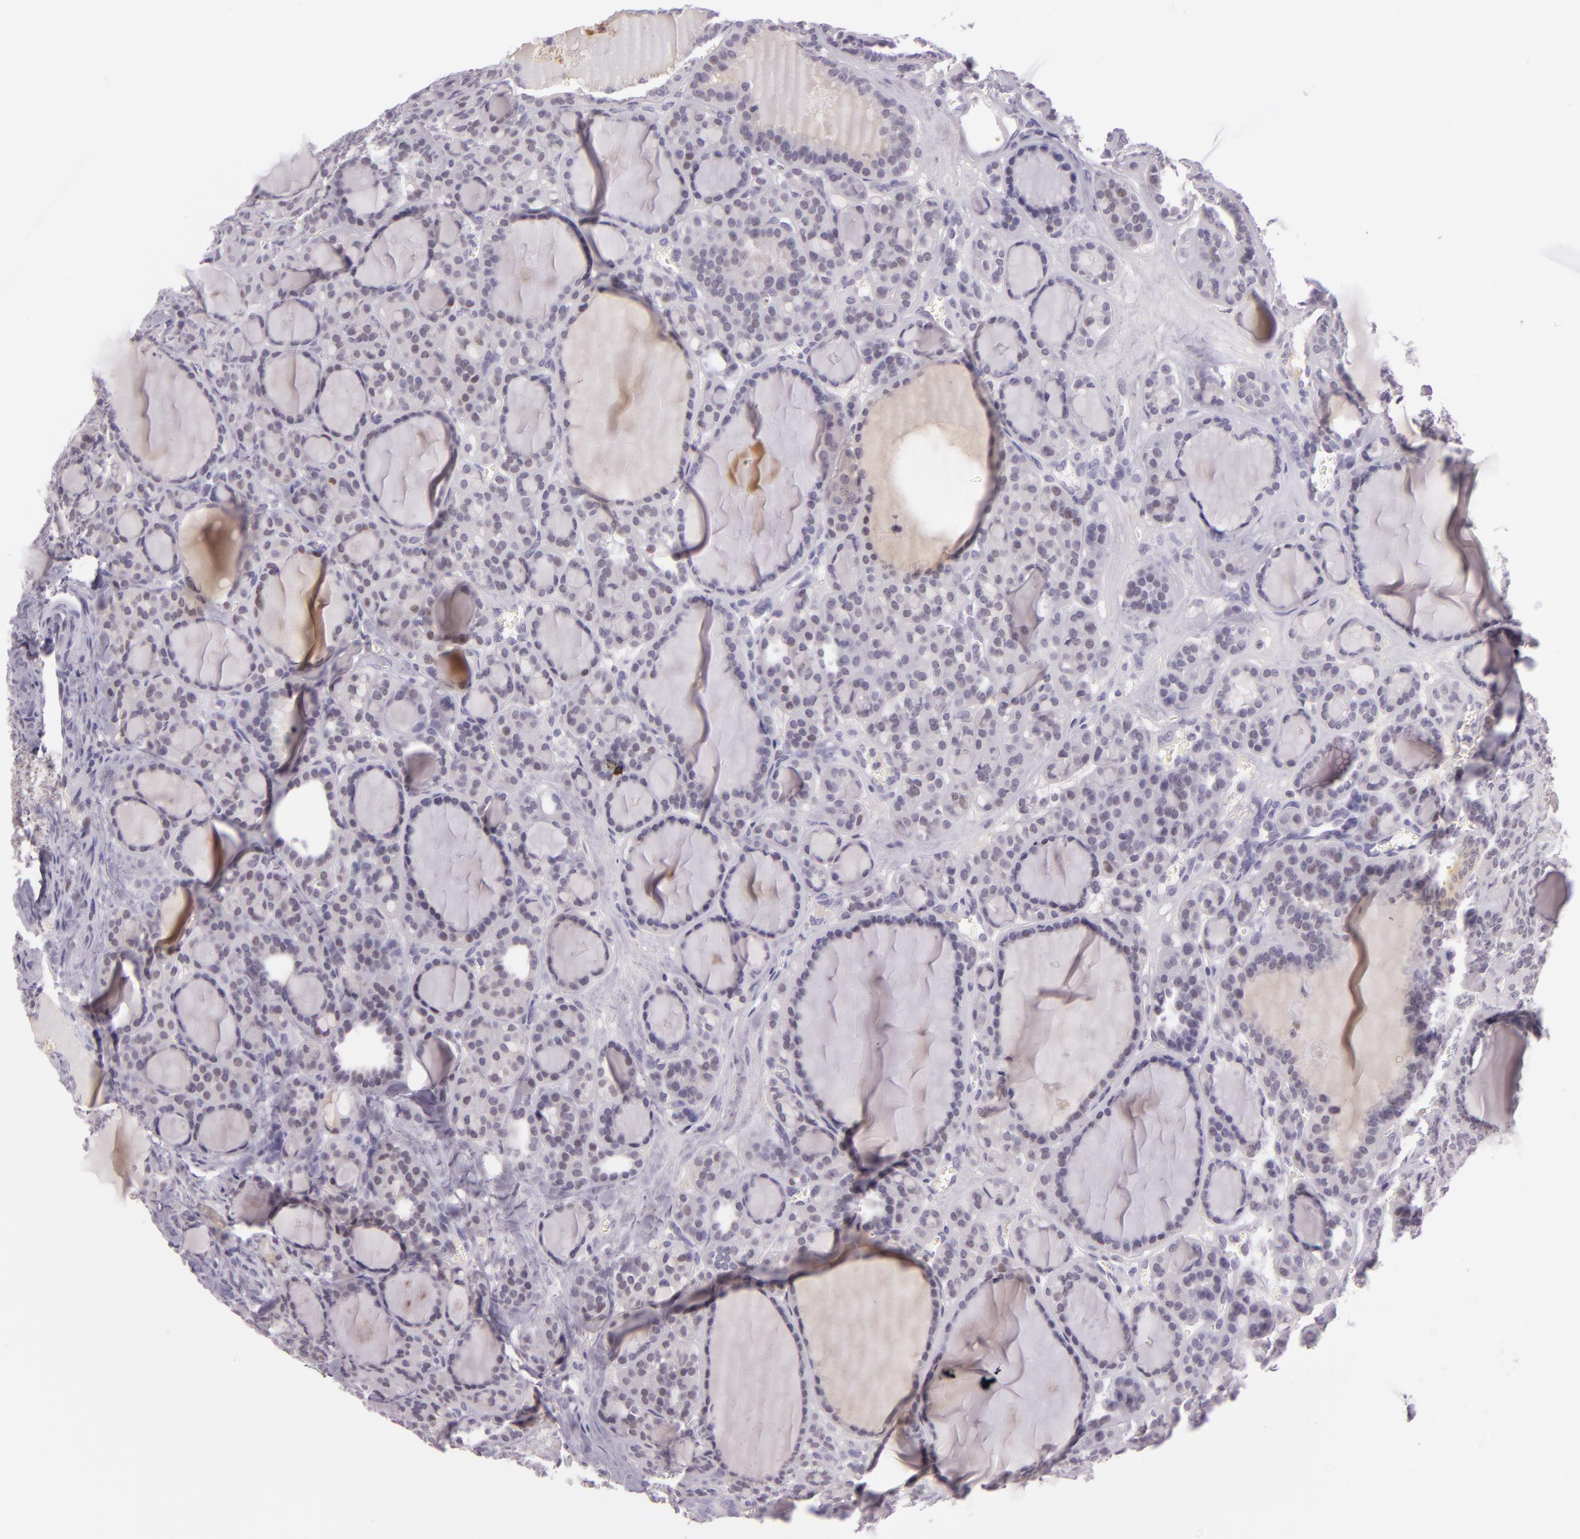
{"staining": {"intensity": "negative", "quantity": "none", "location": "none"}, "tissue": "thyroid cancer", "cell_type": "Tumor cells", "image_type": "cancer", "snomed": [{"axis": "morphology", "description": "Follicular adenoma carcinoma, NOS"}, {"axis": "topography", "description": "Thyroid gland"}], "caption": "Tumor cells show no significant protein staining in thyroid follicular adenoma carcinoma.", "gene": "CHEK2", "patient": {"sex": "female", "age": 71}}